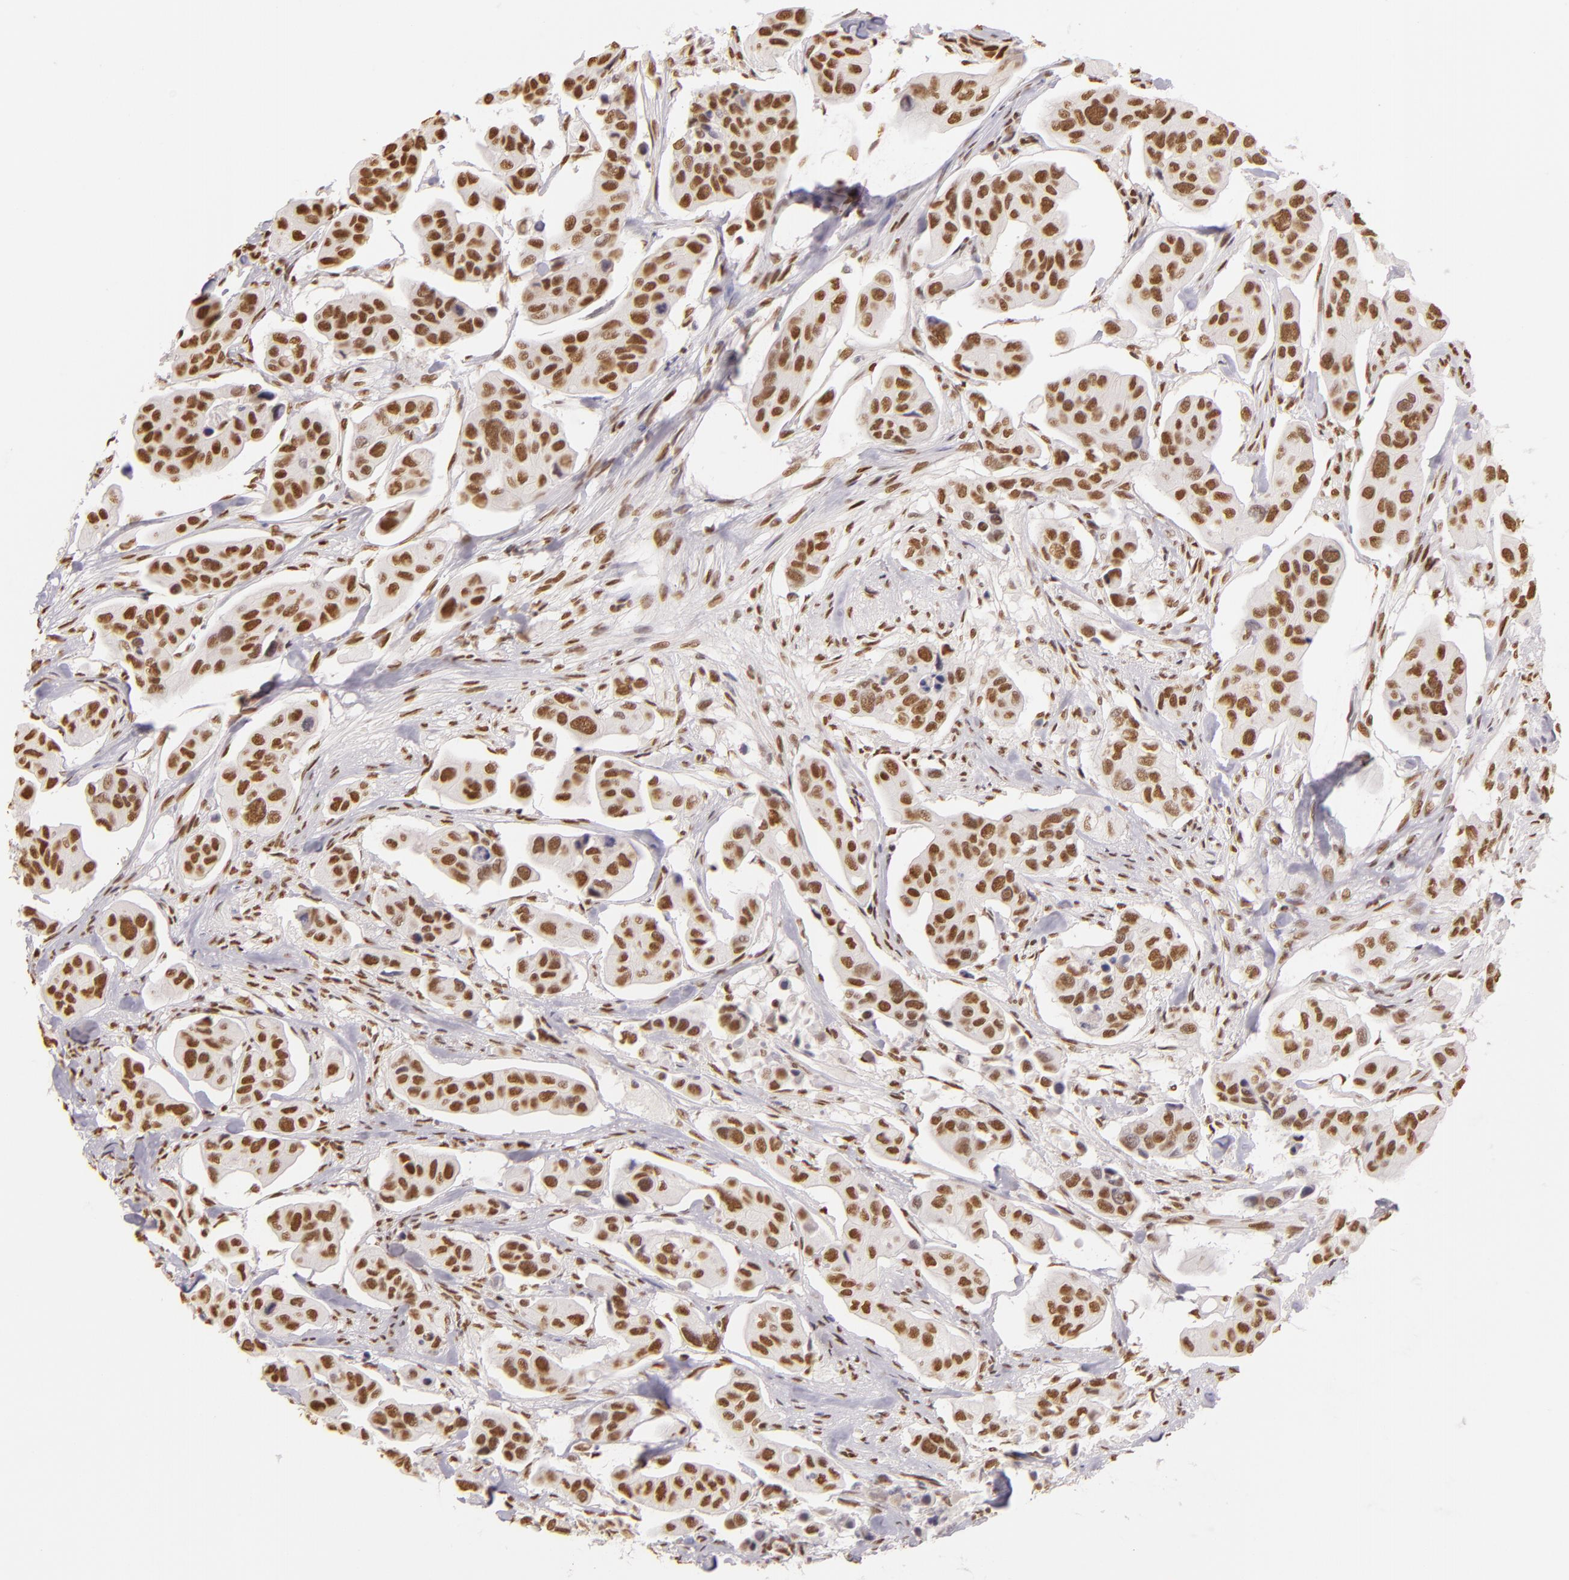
{"staining": {"intensity": "moderate", "quantity": ">75%", "location": "nuclear"}, "tissue": "urothelial cancer", "cell_type": "Tumor cells", "image_type": "cancer", "snomed": [{"axis": "morphology", "description": "Adenocarcinoma, NOS"}, {"axis": "topography", "description": "Urinary bladder"}], "caption": "This photomicrograph displays IHC staining of urothelial cancer, with medium moderate nuclear expression in approximately >75% of tumor cells.", "gene": "PAPOLA", "patient": {"sex": "male", "age": 61}}